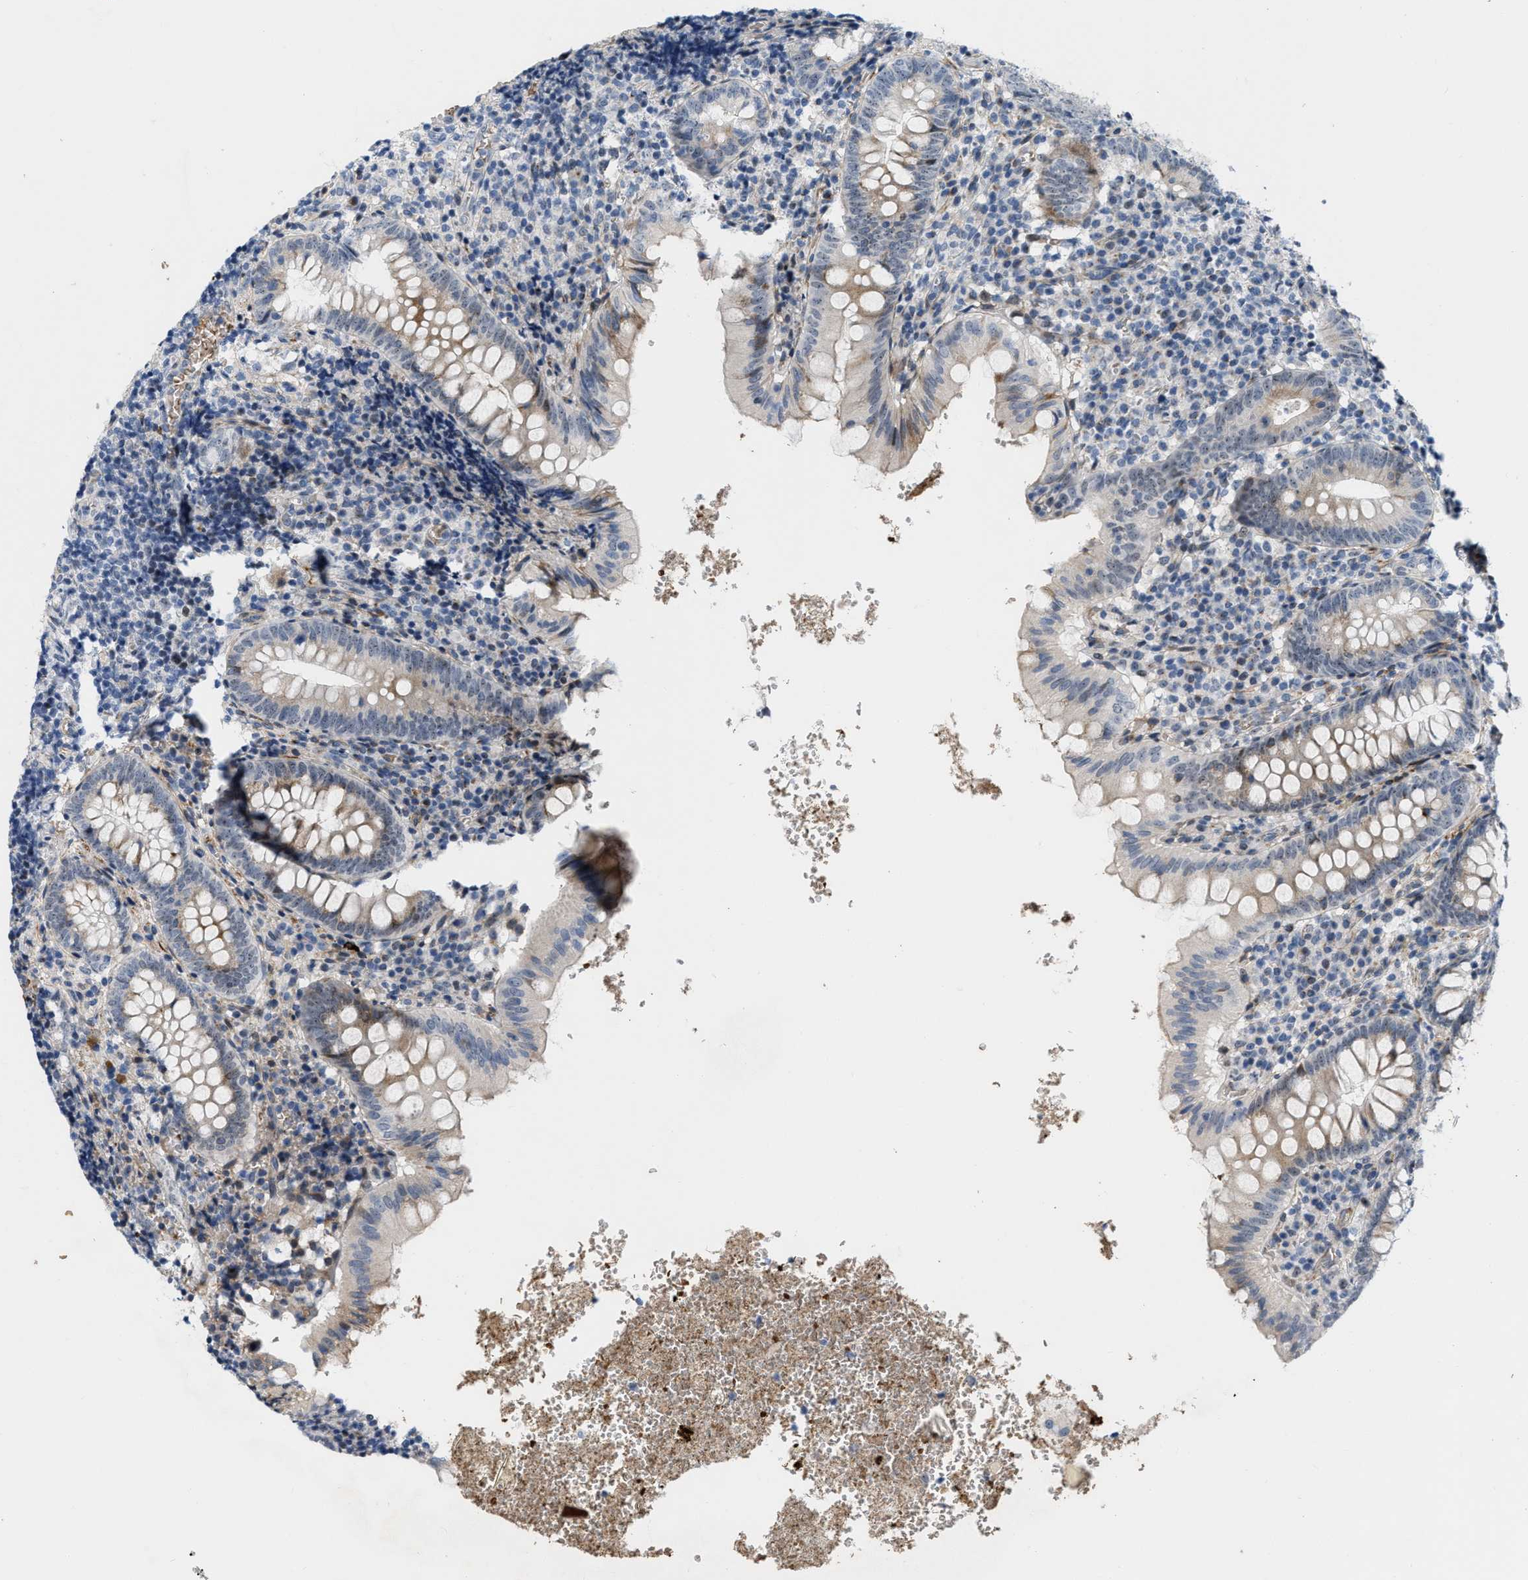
{"staining": {"intensity": "moderate", "quantity": "<25%", "location": "cytoplasmic/membranous,nuclear"}, "tissue": "appendix", "cell_type": "Glandular cells", "image_type": "normal", "snomed": [{"axis": "morphology", "description": "Normal tissue, NOS"}, {"axis": "topography", "description": "Appendix"}], "caption": "DAB (3,3'-diaminobenzidine) immunohistochemical staining of benign human appendix reveals moderate cytoplasmic/membranous,nuclear protein staining in approximately <25% of glandular cells. The protein of interest is shown in brown color, while the nuclei are stained blue.", "gene": "POLR1F", "patient": {"sex": "male", "age": 8}}